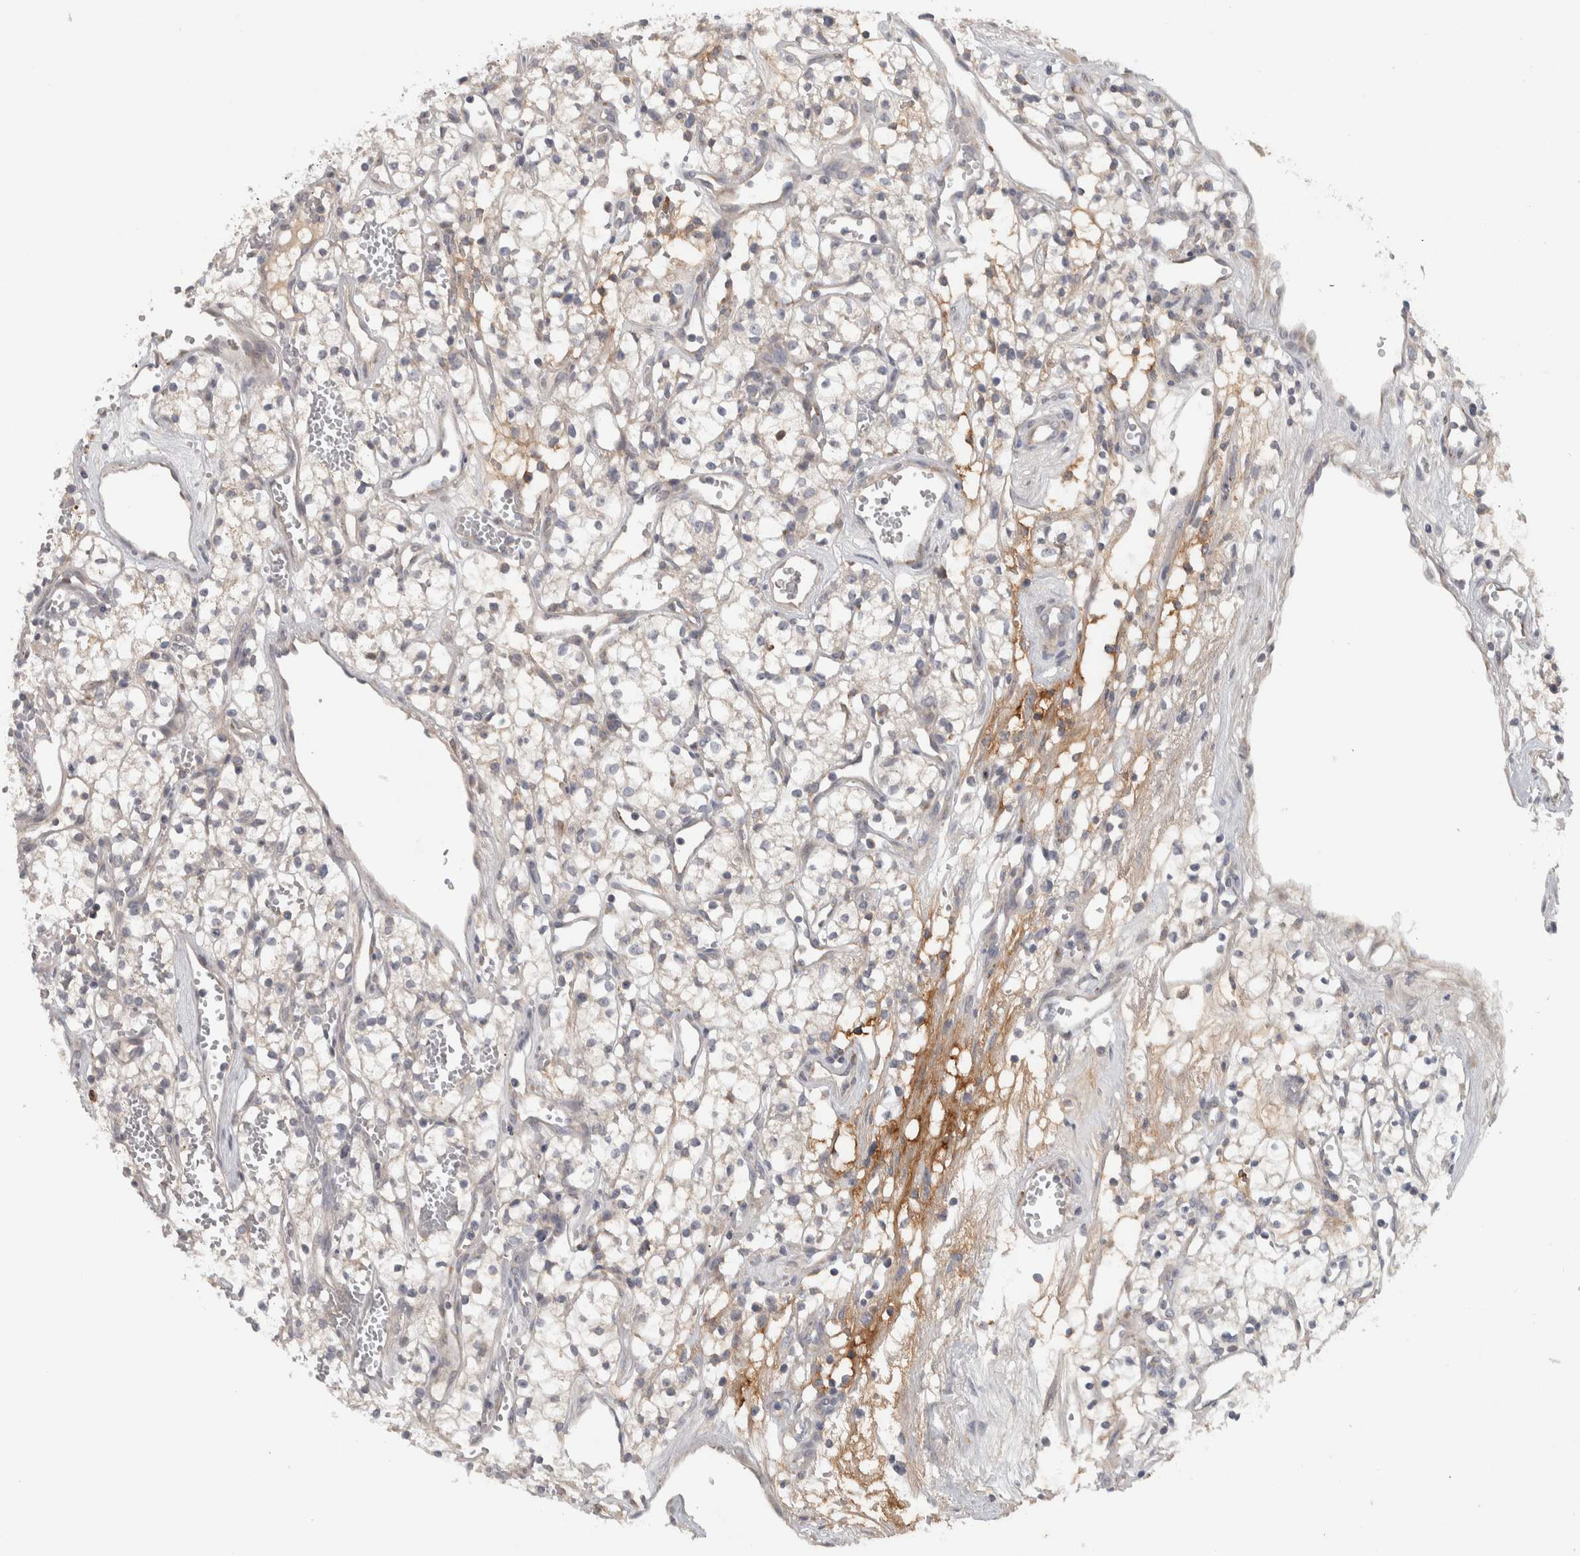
{"staining": {"intensity": "weak", "quantity": "<25%", "location": "cytoplasmic/membranous"}, "tissue": "renal cancer", "cell_type": "Tumor cells", "image_type": "cancer", "snomed": [{"axis": "morphology", "description": "Adenocarcinoma, NOS"}, {"axis": "topography", "description": "Kidney"}], "caption": "High magnification brightfield microscopy of renal cancer (adenocarcinoma) stained with DAB (brown) and counterstained with hematoxylin (blue): tumor cells show no significant positivity. The staining was performed using DAB (3,3'-diaminobenzidine) to visualize the protein expression in brown, while the nuclei were stained in blue with hematoxylin (Magnification: 20x).", "gene": "ADPRM", "patient": {"sex": "male", "age": 59}}